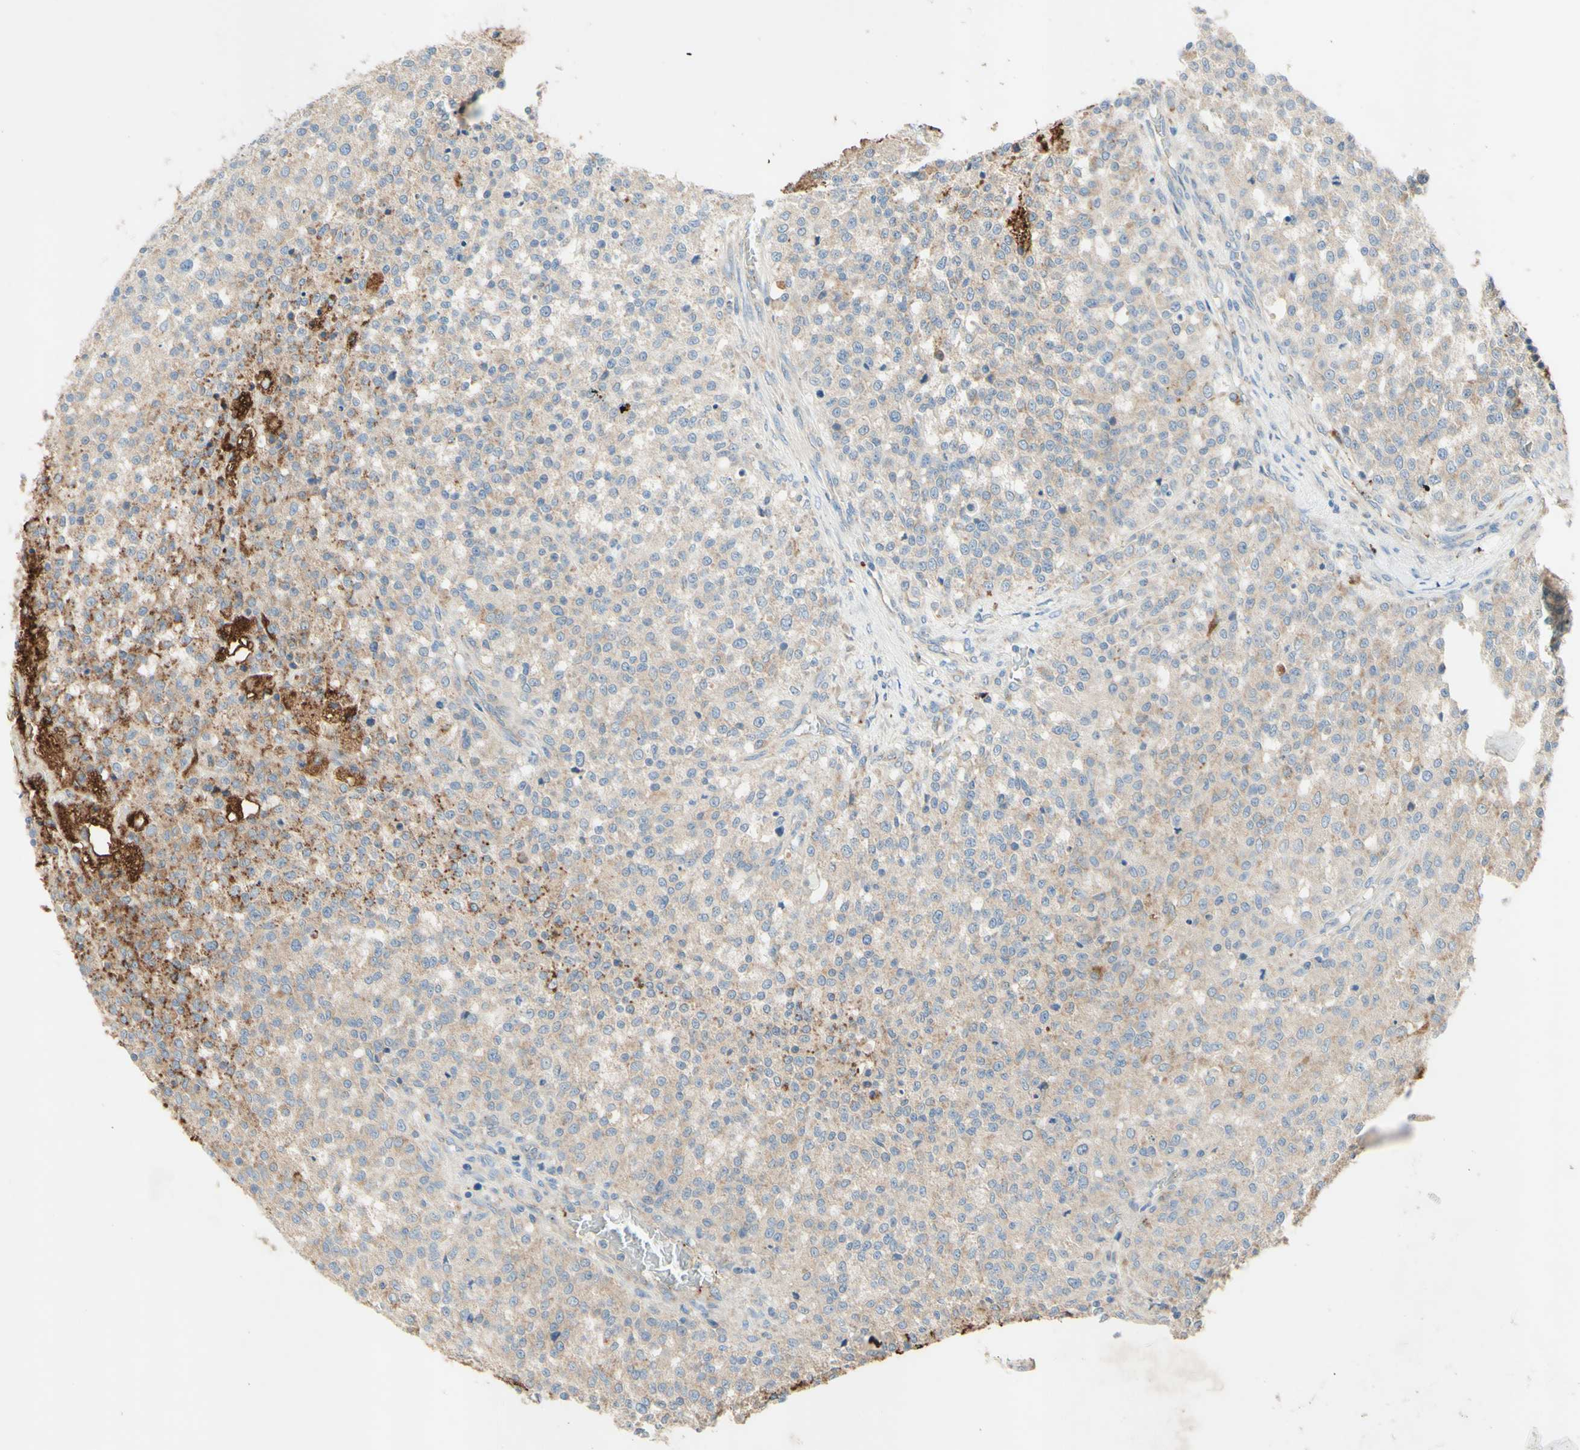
{"staining": {"intensity": "weak", "quantity": ">75%", "location": "cytoplasmic/membranous"}, "tissue": "testis cancer", "cell_type": "Tumor cells", "image_type": "cancer", "snomed": [{"axis": "morphology", "description": "Seminoma, NOS"}, {"axis": "topography", "description": "Testis"}], "caption": "Testis cancer (seminoma) stained with immunohistochemistry shows weak cytoplasmic/membranous staining in approximately >75% of tumor cells.", "gene": "ARMC10", "patient": {"sex": "male", "age": 59}}